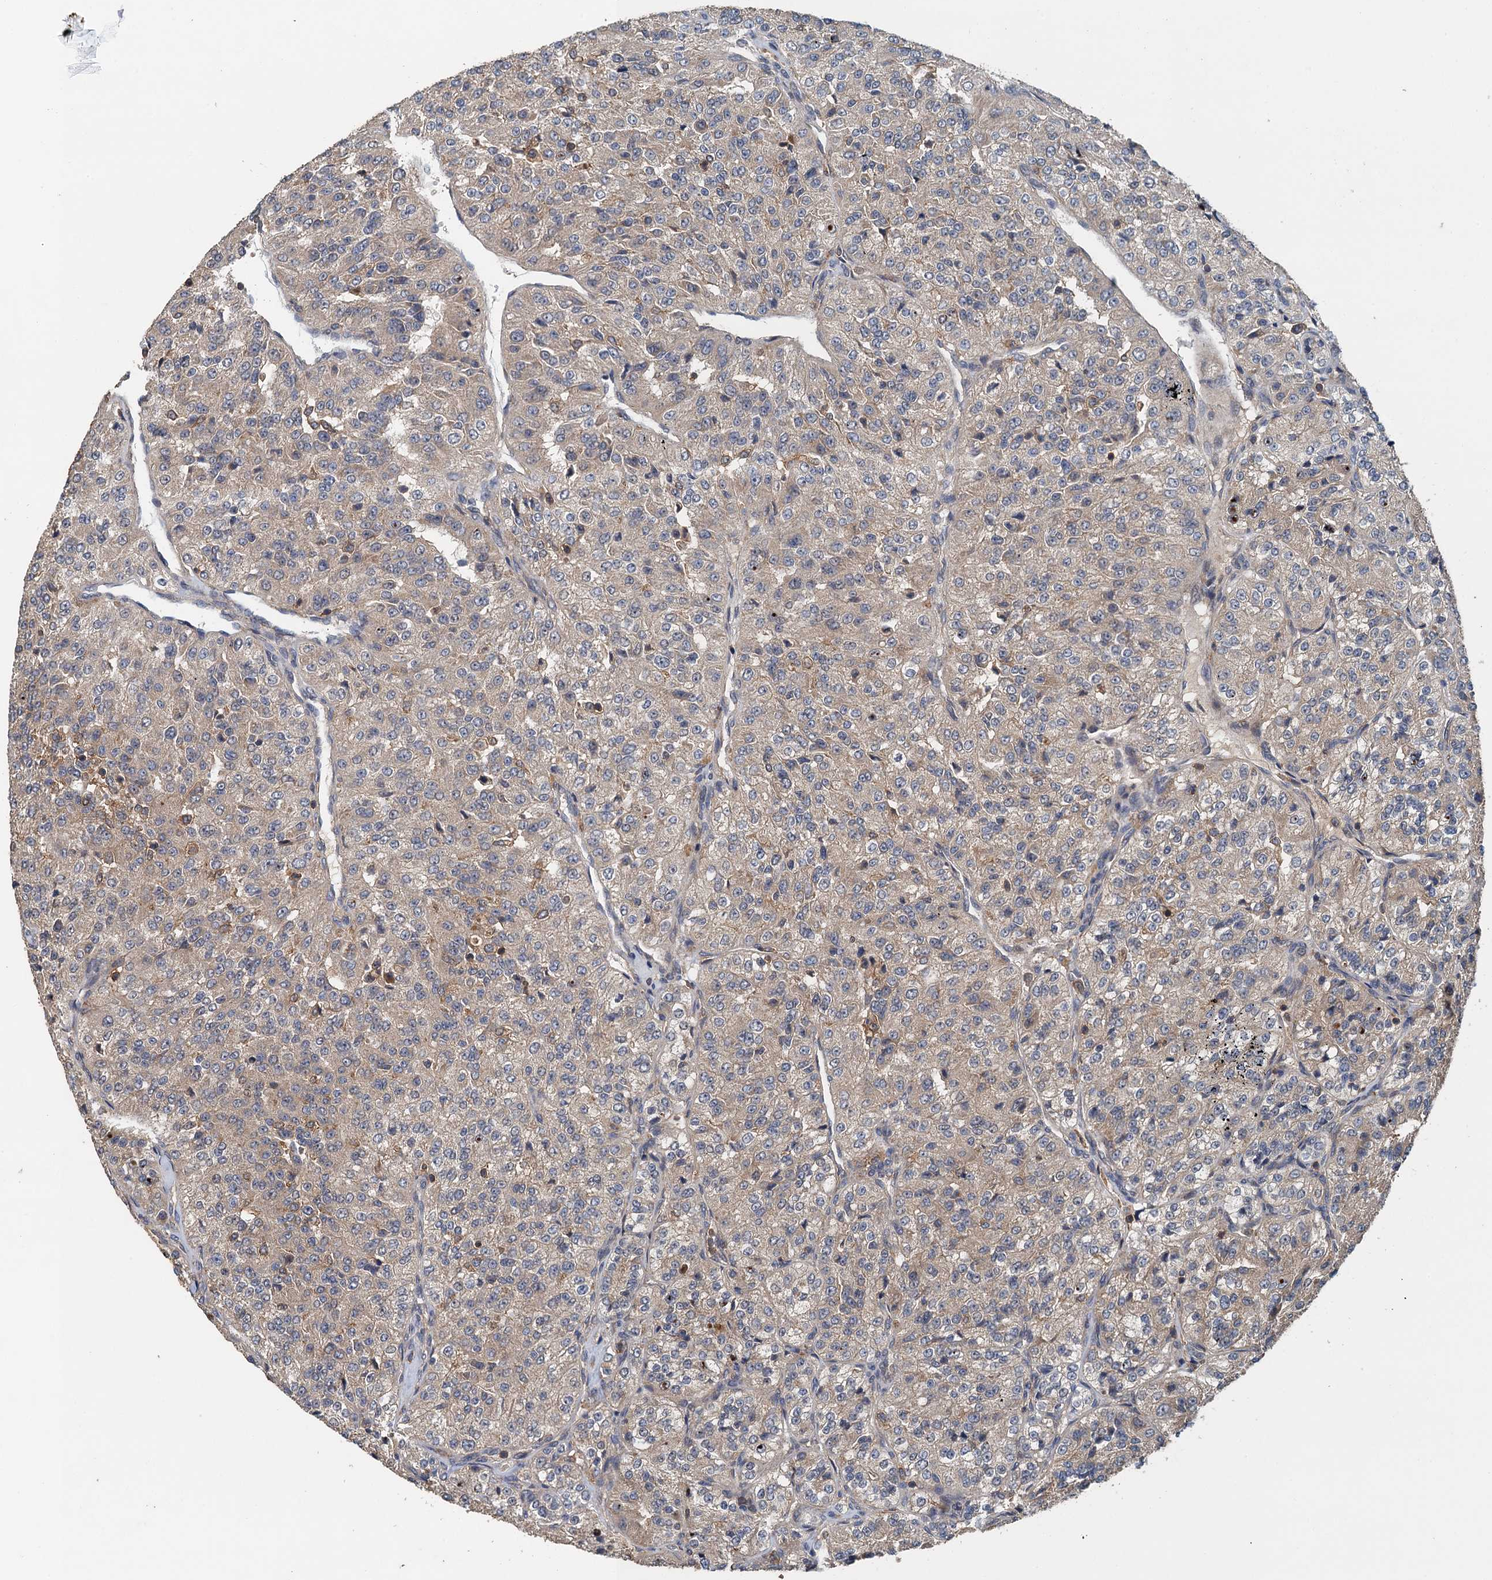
{"staining": {"intensity": "weak", "quantity": ">75%", "location": "cytoplasmic/membranous"}, "tissue": "renal cancer", "cell_type": "Tumor cells", "image_type": "cancer", "snomed": [{"axis": "morphology", "description": "Adenocarcinoma, NOS"}, {"axis": "topography", "description": "Kidney"}], "caption": "This image displays immunohistochemistry (IHC) staining of human renal adenocarcinoma, with low weak cytoplasmic/membranous positivity in approximately >75% of tumor cells.", "gene": "BORCS5", "patient": {"sex": "female", "age": 63}}